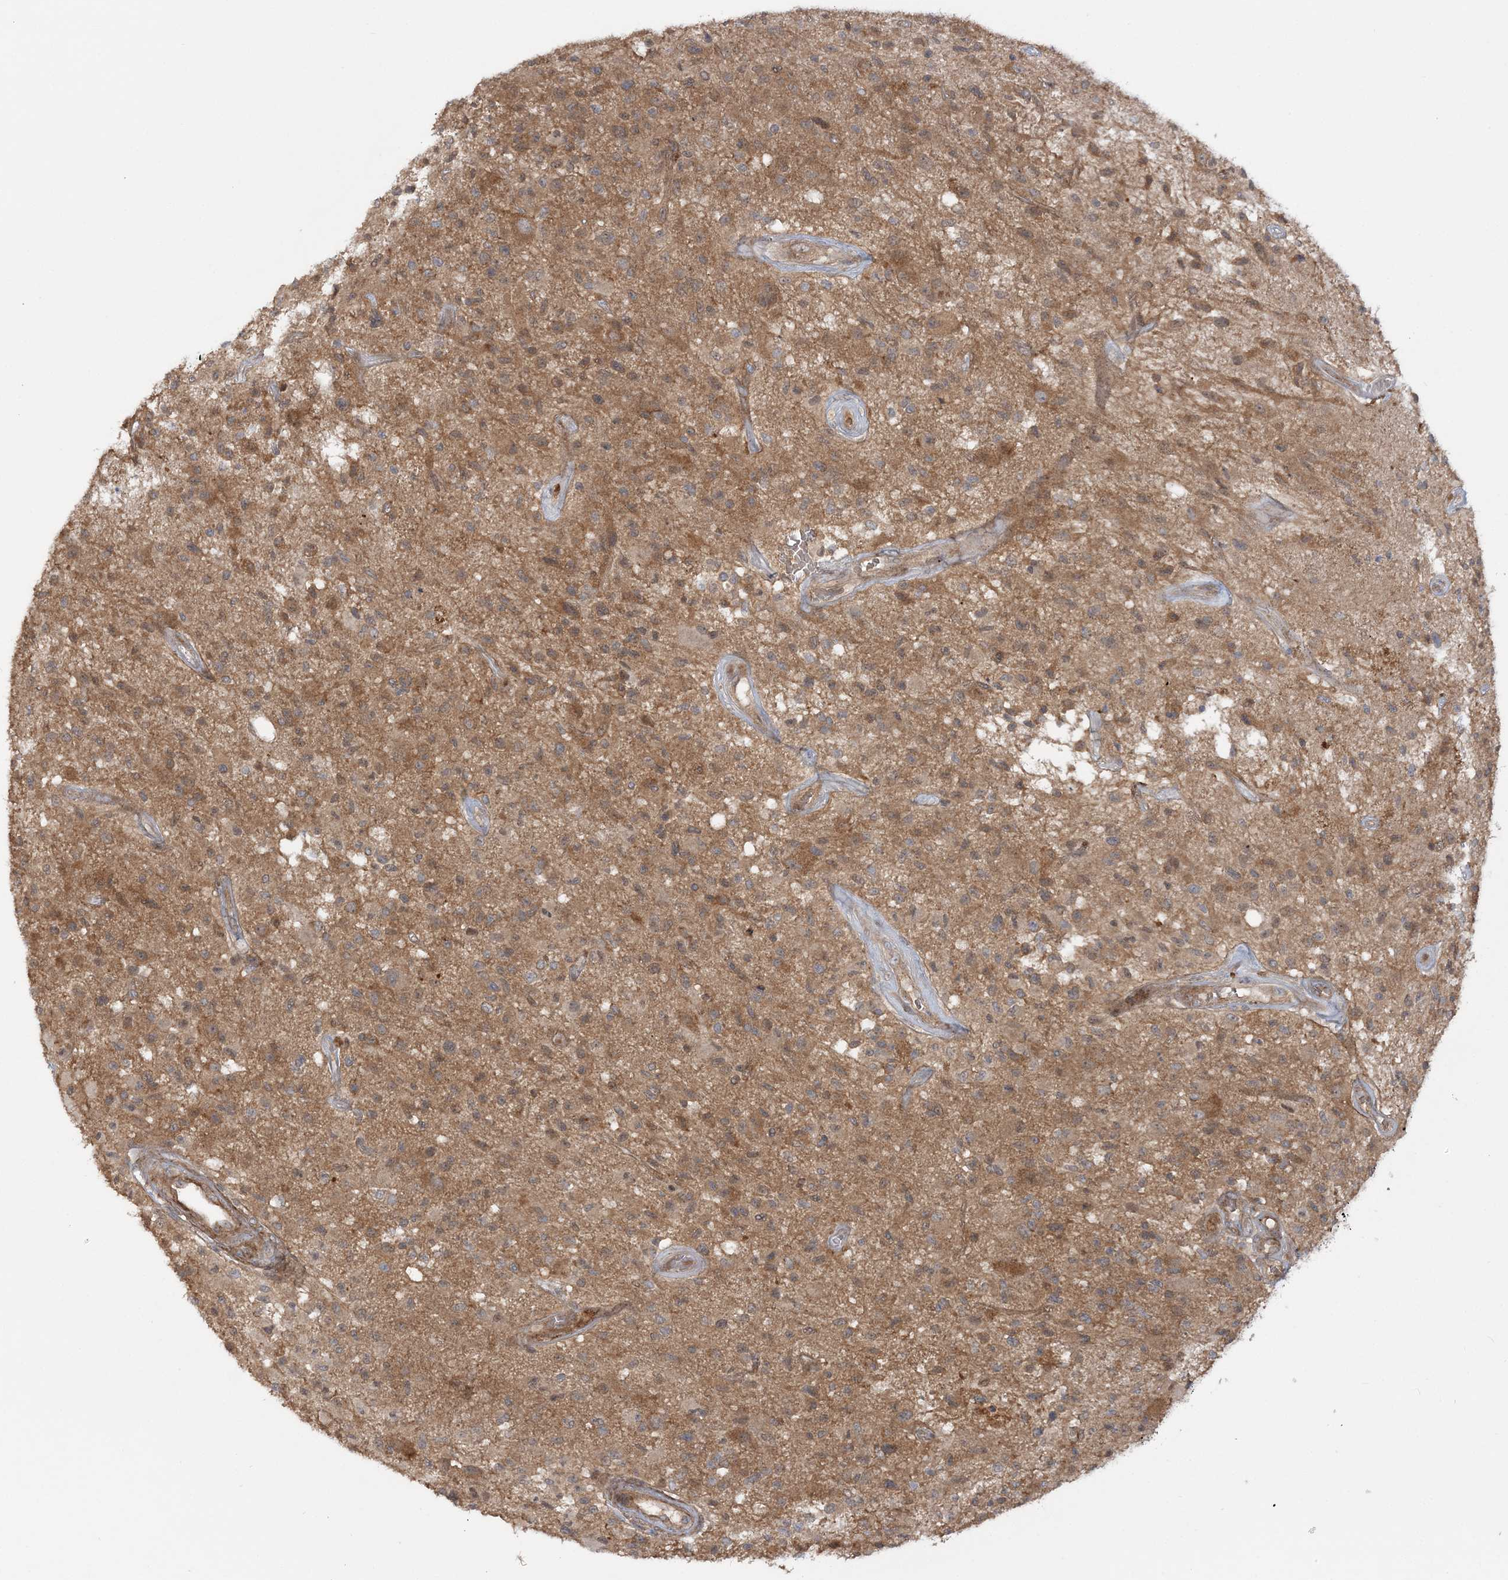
{"staining": {"intensity": "moderate", "quantity": ">75%", "location": "cytoplasmic/membranous"}, "tissue": "glioma", "cell_type": "Tumor cells", "image_type": "cancer", "snomed": [{"axis": "morphology", "description": "Glioma, malignant, High grade"}, {"axis": "morphology", "description": "Glioblastoma, NOS"}, {"axis": "topography", "description": "Brain"}], "caption": "Immunohistochemistry (DAB) staining of human glioma exhibits moderate cytoplasmic/membranous protein staining in approximately >75% of tumor cells. (DAB (3,3'-diaminobenzidine) IHC, brown staining for protein, blue staining for nuclei).", "gene": "MOCS2", "patient": {"sex": "male", "age": 60}}